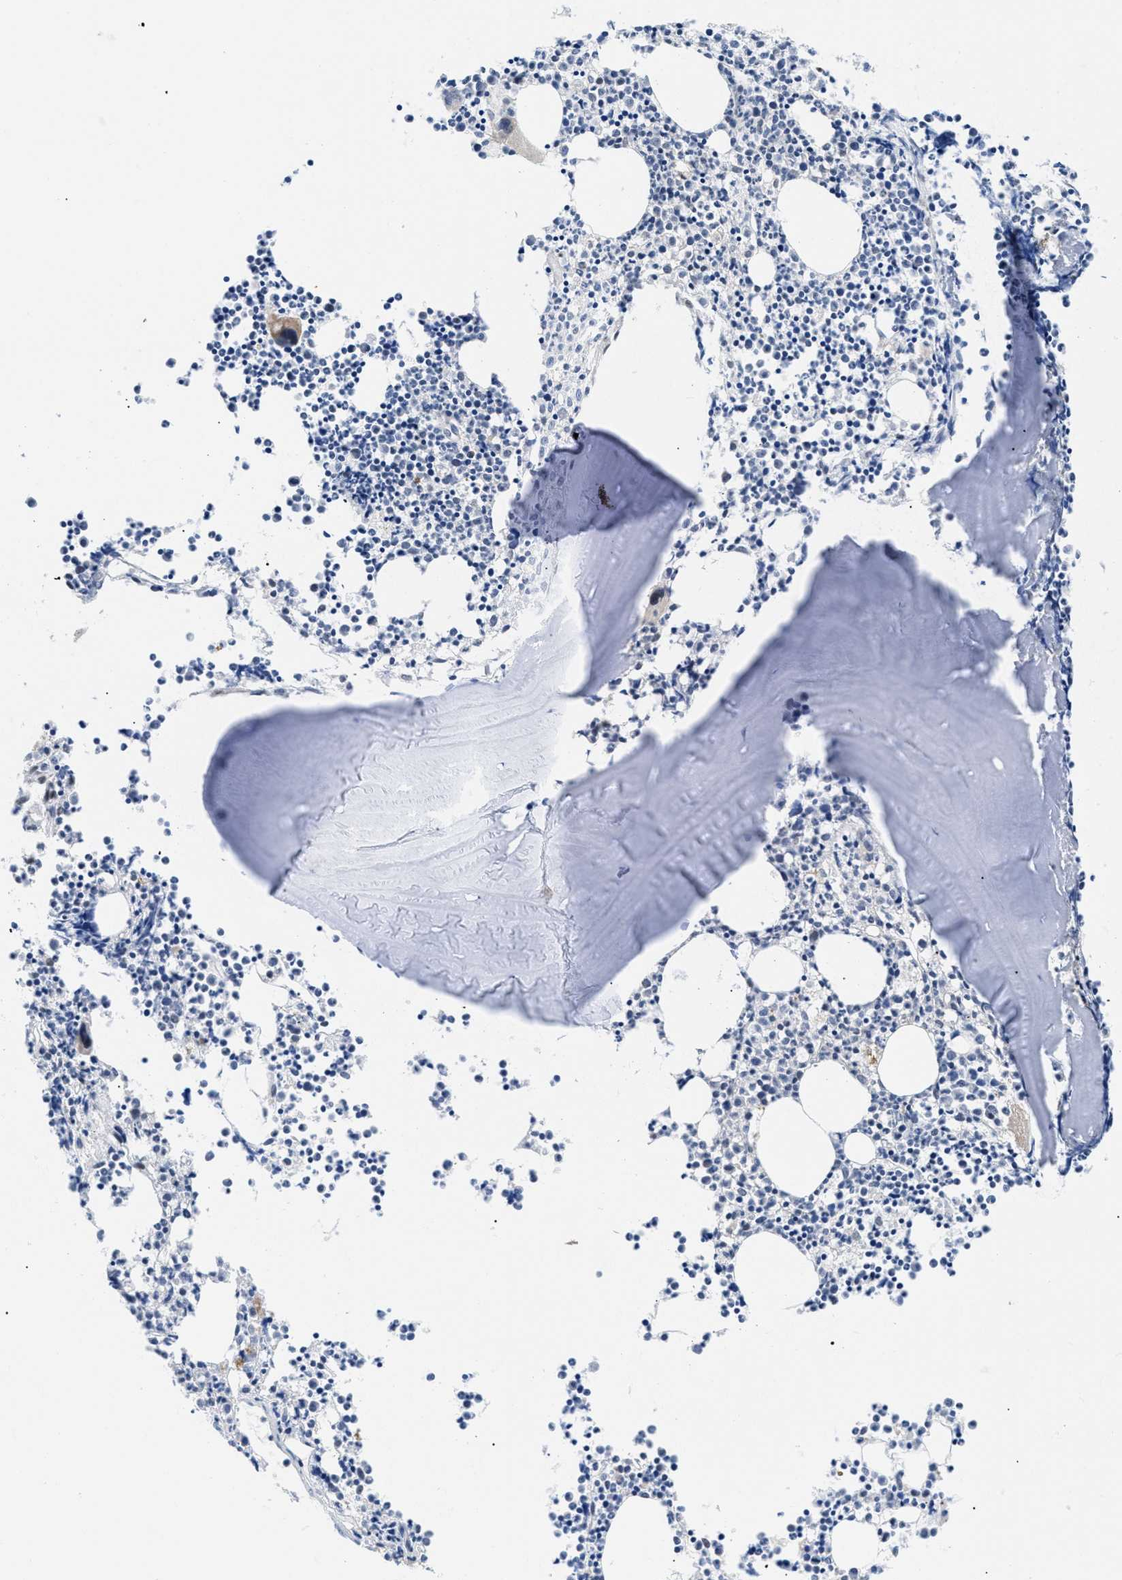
{"staining": {"intensity": "moderate", "quantity": "<25%", "location": "nuclear"}, "tissue": "bone marrow", "cell_type": "Hematopoietic cells", "image_type": "normal", "snomed": [{"axis": "morphology", "description": "Normal tissue, NOS"}, {"axis": "morphology", "description": "Inflammation, NOS"}, {"axis": "topography", "description": "Bone marrow"}], "caption": "Moderate nuclear protein positivity is identified in about <25% of hematopoietic cells in bone marrow. (brown staining indicates protein expression, while blue staining denotes nuclei).", "gene": "SLC29A2", "patient": {"sex": "female", "age": 53}}